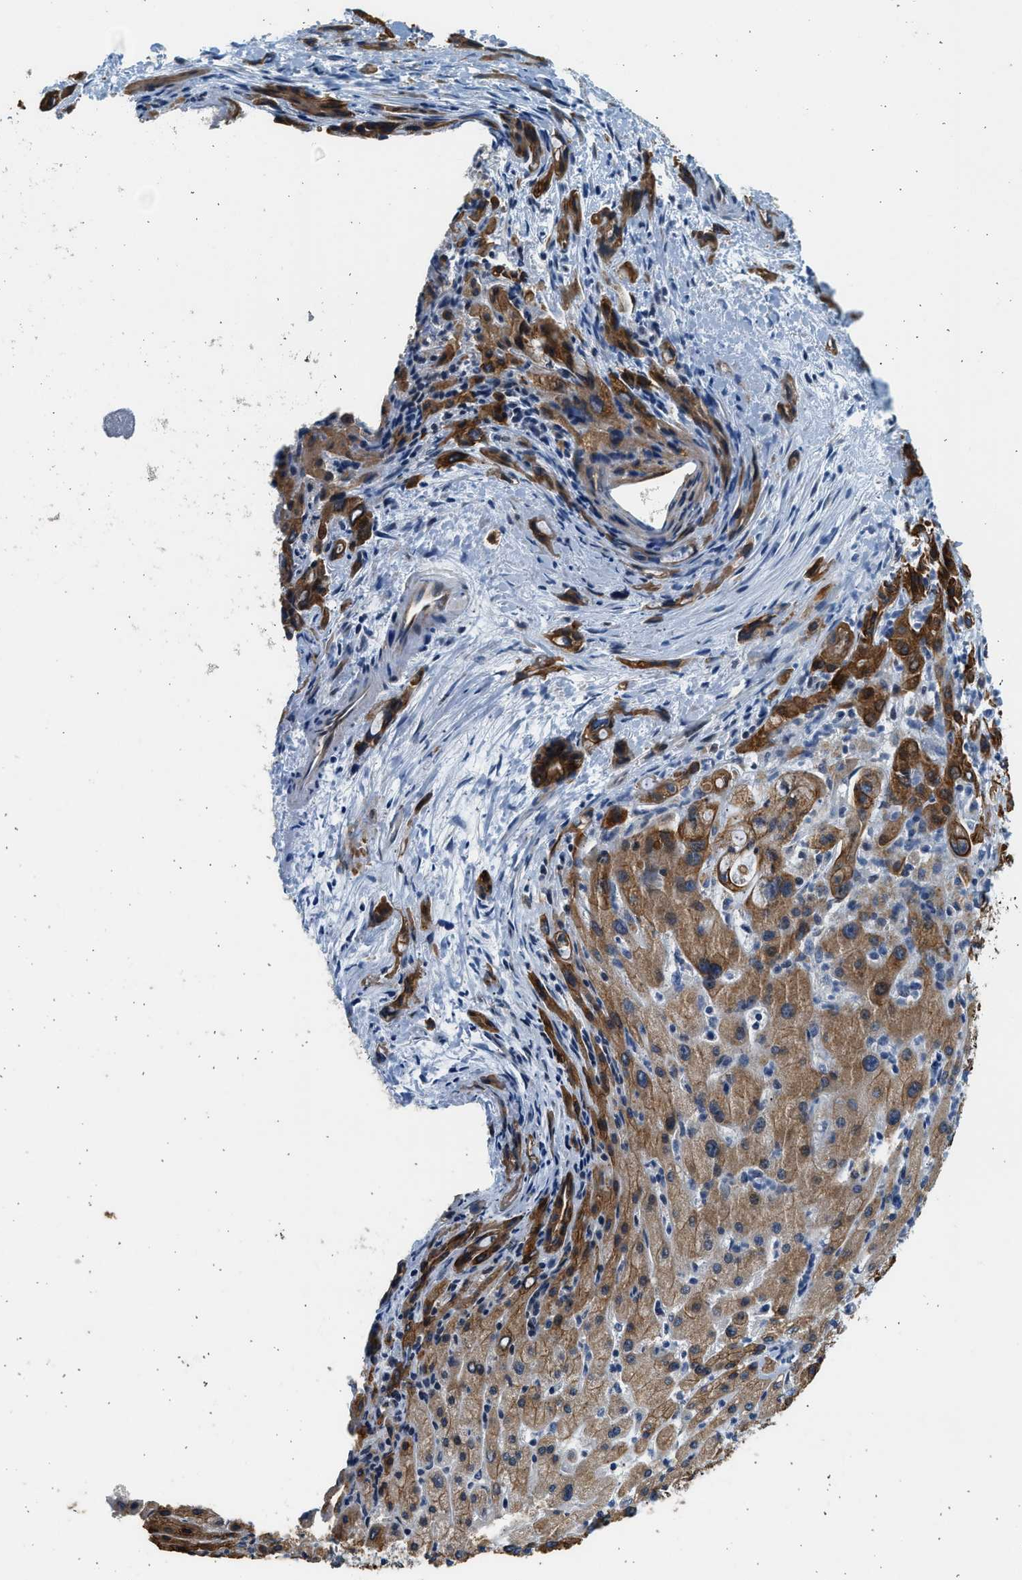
{"staining": {"intensity": "strong", "quantity": ">75%", "location": "cytoplasmic/membranous"}, "tissue": "liver cancer", "cell_type": "Tumor cells", "image_type": "cancer", "snomed": [{"axis": "morphology", "description": "Cholangiocarcinoma"}, {"axis": "topography", "description": "Liver"}], "caption": "Human liver cancer (cholangiocarcinoma) stained with a brown dye demonstrates strong cytoplasmic/membranous positive positivity in approximately >75% of tumor cells.", "gene": "PCLO", "patient": {"sex": "female", "age": 72}}